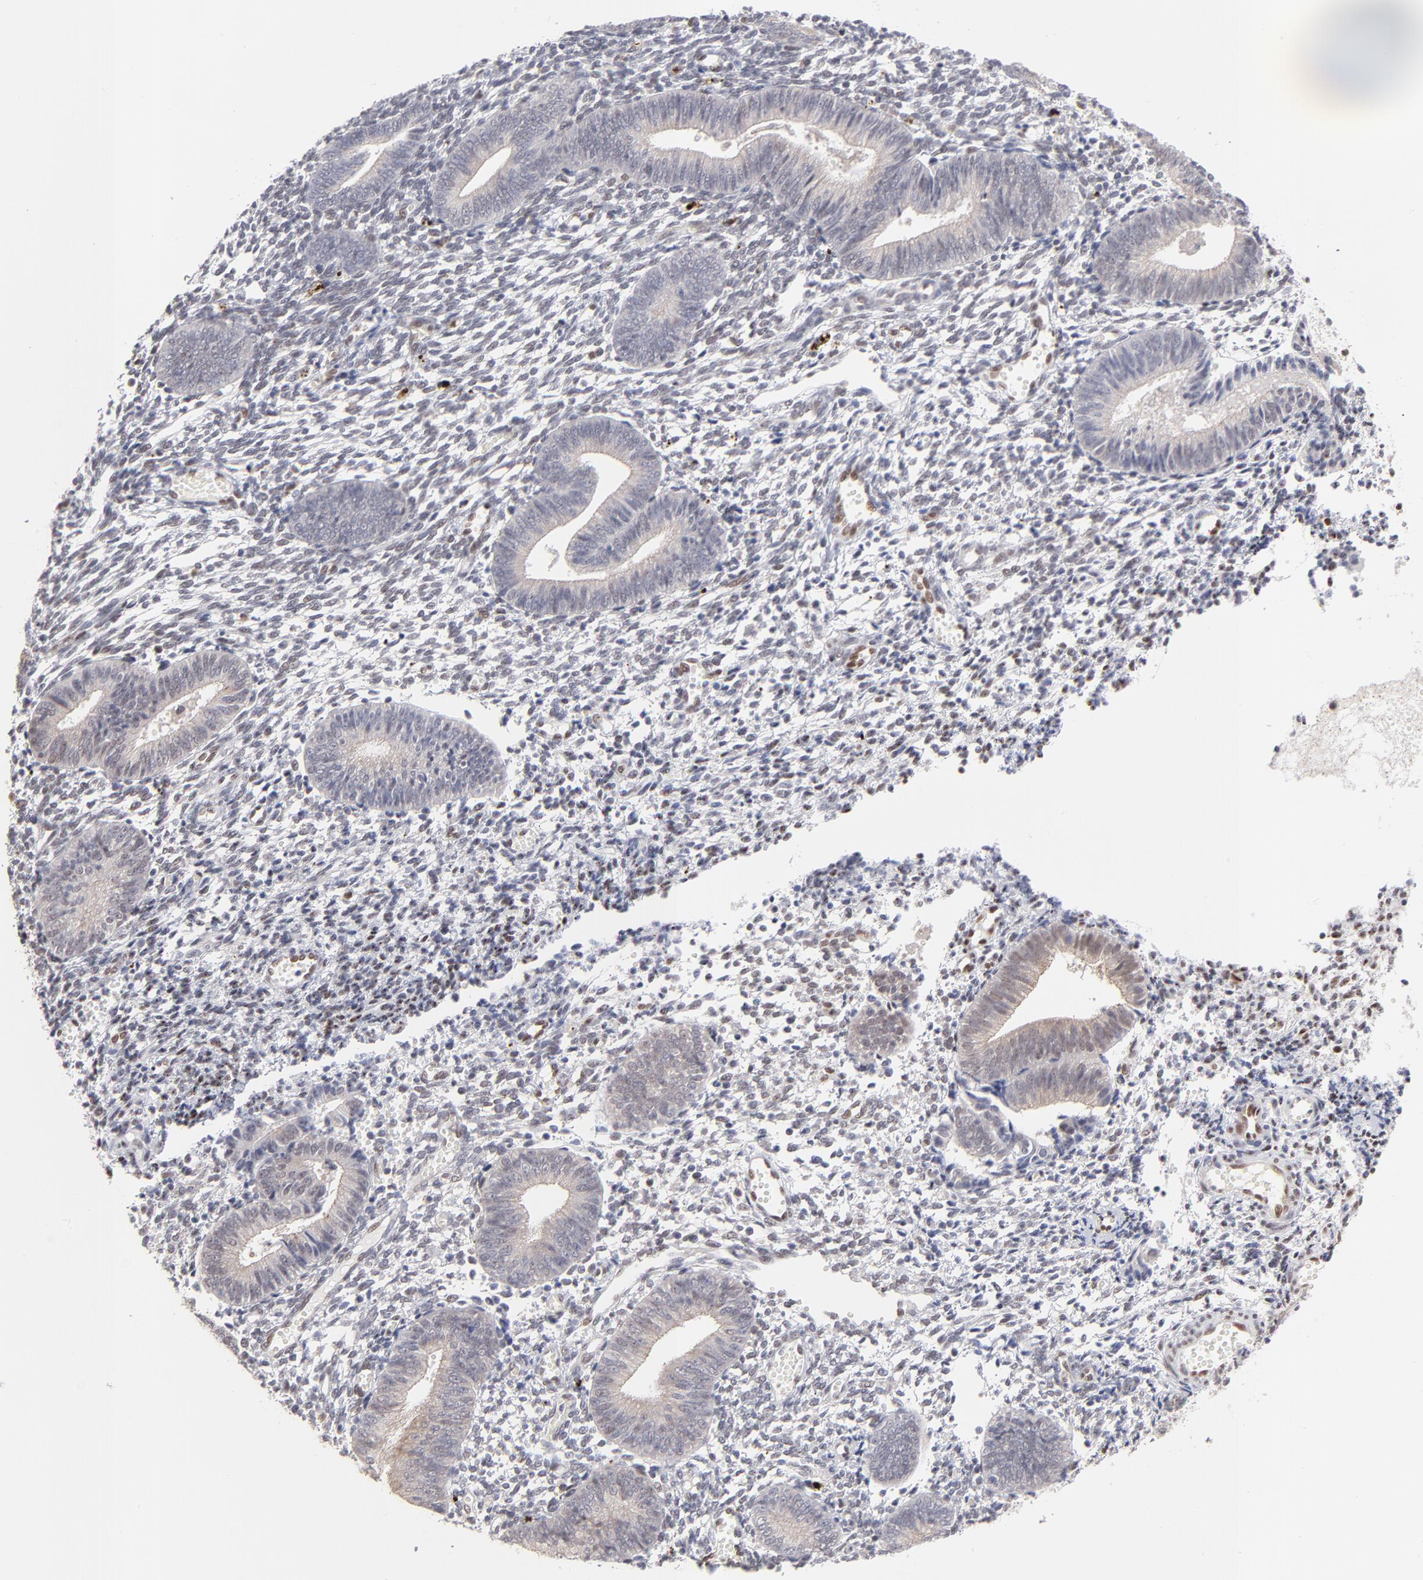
{"staining": {"intensity": "moderate", "quantity": "<25%", "location": "nuclear"}, "tissue": "endometrium", "cell_type": "Cells in endometrial stroma", "image_type": "normal", "snomed": [{"axis": "morphology", "description": "Normal tissue, NOS"}, {"axis": "topography", "description": "Uterus"}, {"axis": "topography", "description": "Endometrium"}], "caption": "Immunohistochemistry (IHC) (DAB) staining of unremarkable endometrium shows moderate nuclear protein positivity in approximately <25% of cells in endometrial stroma. (IHC, brightfield microscopy, high magnification).", "gene": "STAT3", "patient": {"sex": "female", "age": 33}}